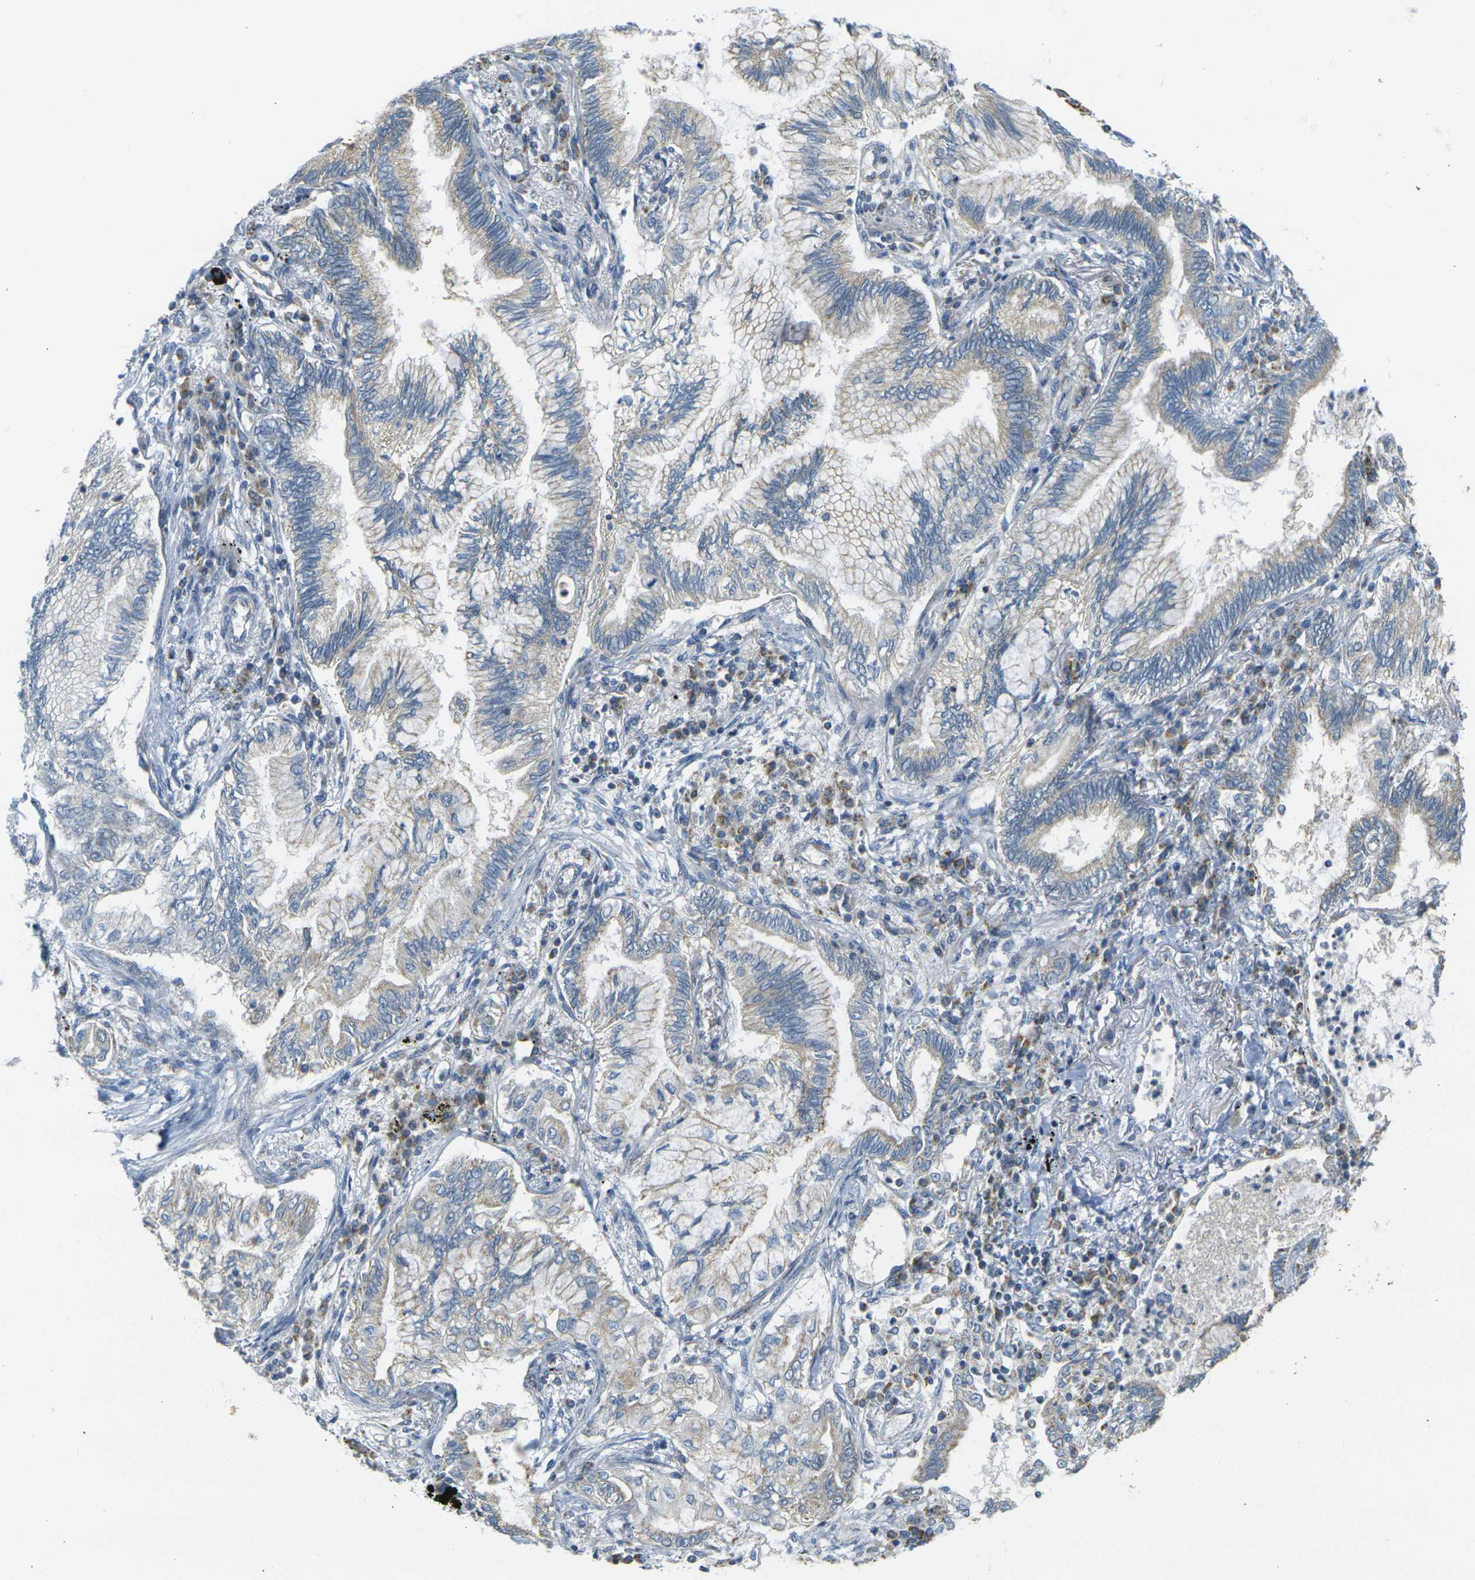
{"staining": {"intensity": "weak", "quantity": "25%-75%", "location": "cytoplasmic/membranous"}, "tissue": "lung cancer", "cell_type": "Tumor cells", "image_type": "cancer", "snomed": [{"axis": "morphology", "description": "Normal tissue, NOS"}, {"axis": "morphology", "description": "Adenocarcinoma, NOS"}, {"axis": "topography", "description": "Bronchus"}, {"axis": "topography", "description": "Lung"}], "caption": "IHC photomicrograph of neoplastic tissue: human lung cancer (adenocarcinoma) stained using immunohistochemistry (IHC) shows low levels of weak protein expression localized specifically in the cytoplasmic/membranous of tumor cells, appearing as a cytoplasmic/membranous brown color.", "gene": "PARD6B", "patient": {"sex": "female", "age": 70}}